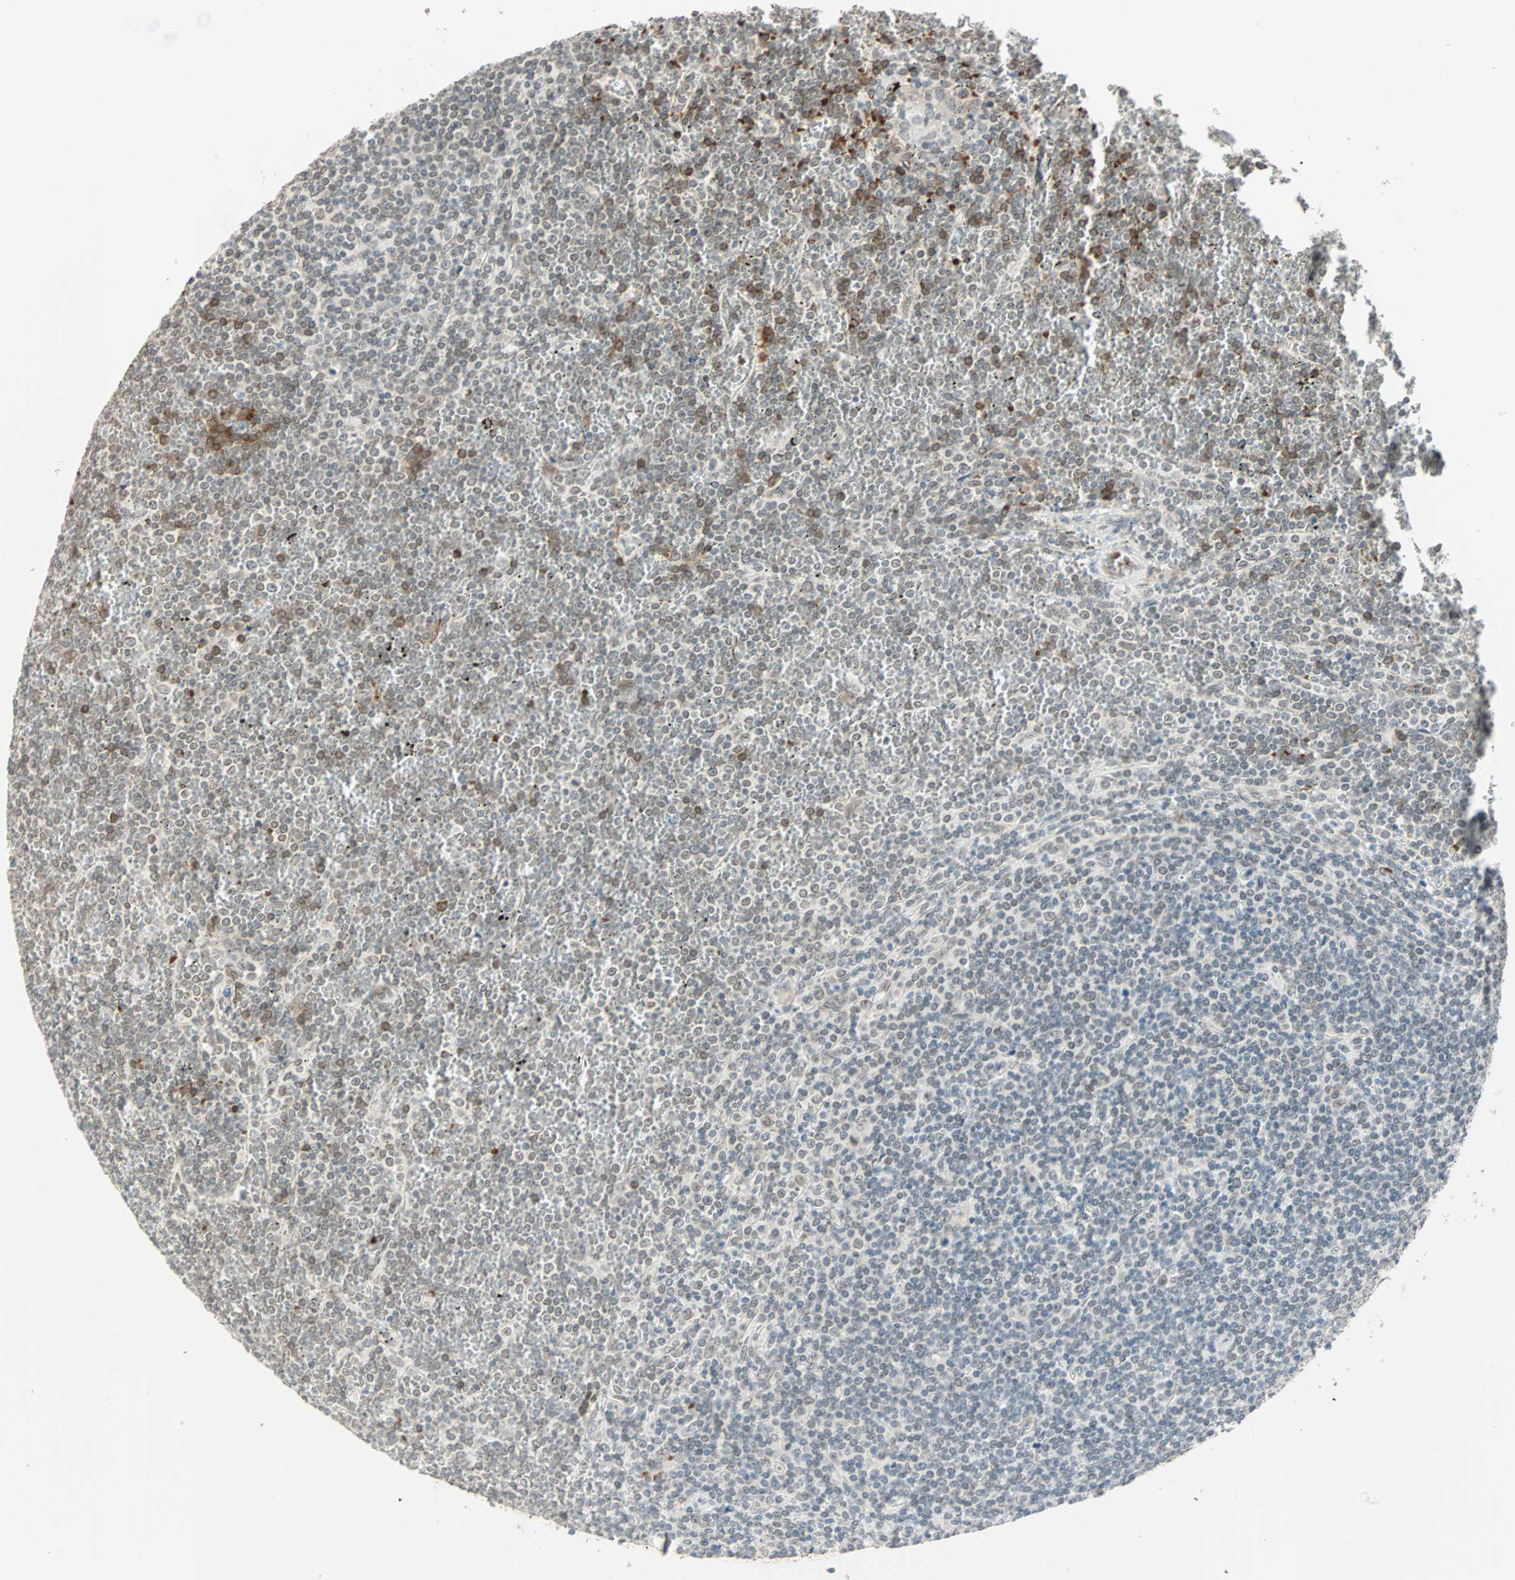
{"staining": {"intensity": "moderate", "quantity": "<25%", "location": "cytoplasmic/membranous,nuclear"}, "tissue": "lymphoma", "cell_type": "Tumor cells", "image_type": "cancer", "snomed": [{"axis": "morphology", "description": "Malignant lymphoma, non-Hodgkin's type, Low grade"}, {"axis": "topography", "description": "Spleen"}], "caption": "Protein staining displays moderate cytoplasmic/membranous and nuclear expression in about <25% of tumor cells in lymphoma. The staining was performed using DAB (3,3'-diaminobenzidine), with brown indicating positive protein expression. Nuclei are stained blue with hematoxylin.", "gene": "BCAN", "patient": {"sex": "female", "age": 19}}